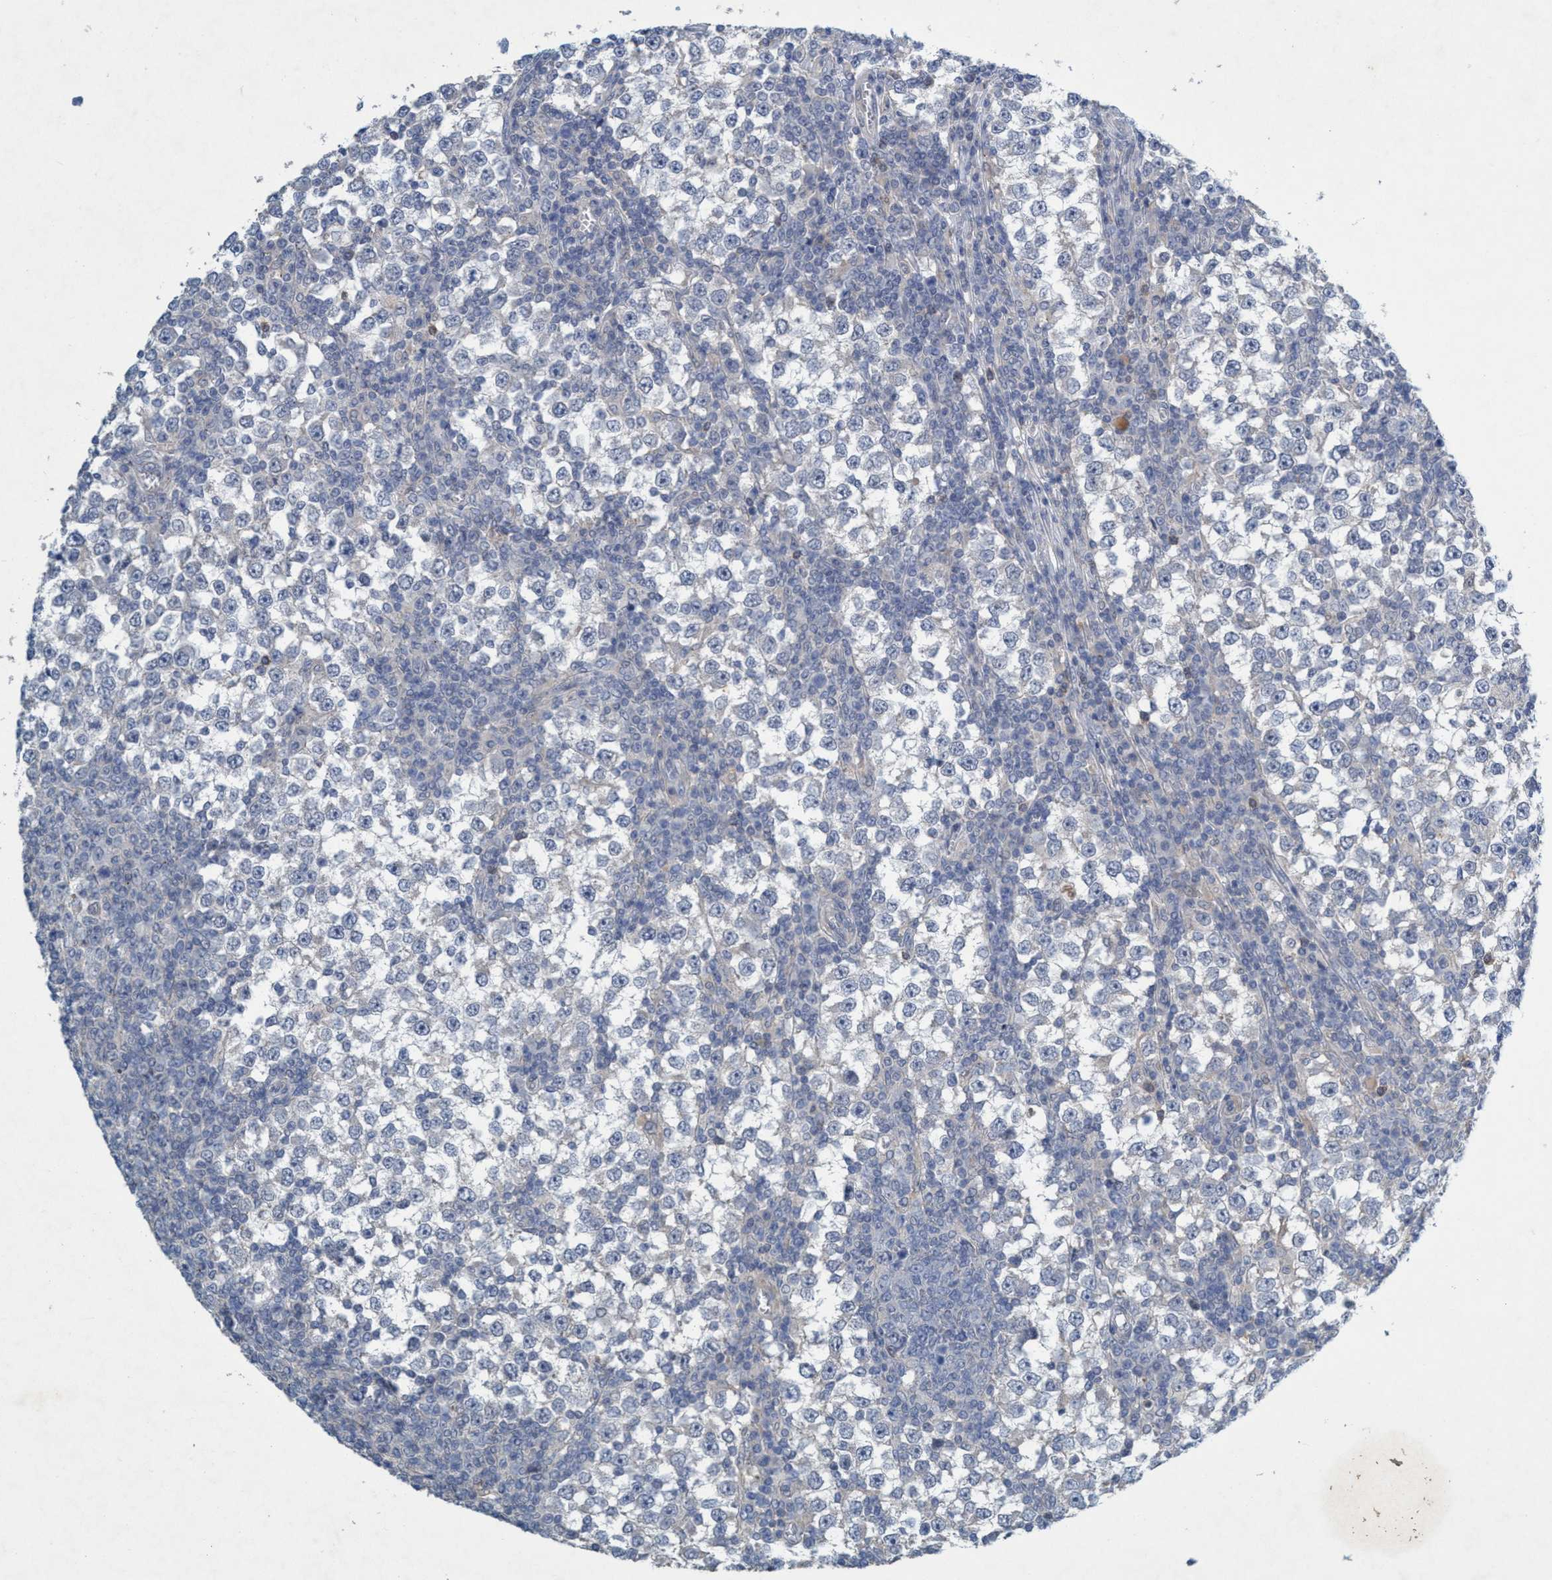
{"staining": {"intensity": "negative", "quantity": "none", "location": "none"}, "tissue": "testis cancer", "cell_type": "Tumor cells", "image_type": "cancer", "snomed": [{"axis": "morphology", "description": "Seminoma, NOS"}, {"axis": "topography", "description": "Testis"}], "caption": "Human testis seminoma stained for a protein using immunohistochemistry reveals no staining in tumor cells.", "gene": "RNF208", "patient": {"sex": "male", "age": 65}}